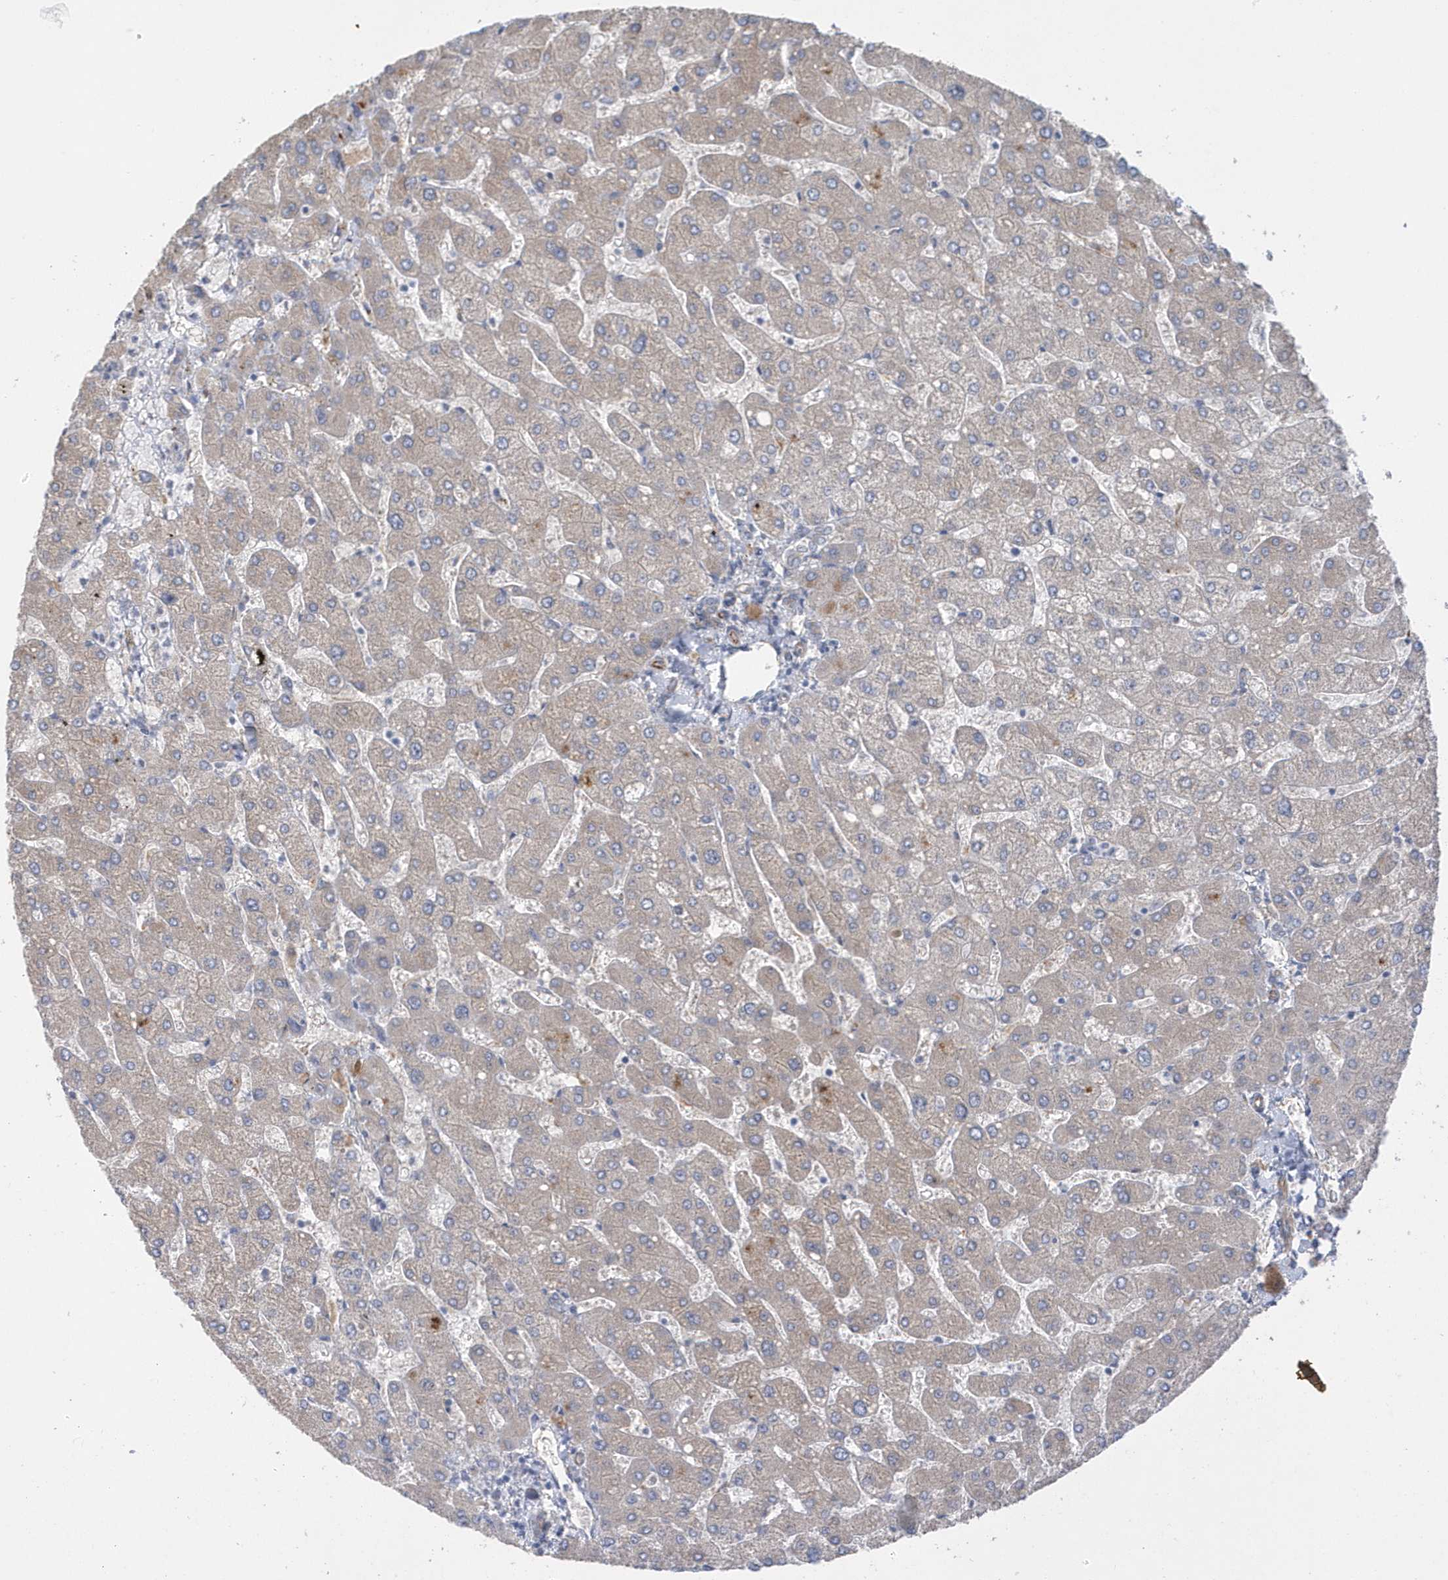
{"staining": {"intensity": "negative", "quantity": "none", "location": "none"}, "tissue": "liver", "cell_type": "Cholangiocytes", "image_type": "normal", "snomed": [{"axis": "morphology", "description": "Normal tissue, NOS"}, {"axis": "topography", "description": "Liver"}], "caption": "This is a histopathology image of IHC staining of unremarkable liver, which shows no positivity in cholangiocytes.", "gene": "RAB17", "patient": {"sex": "male", "age": 55}}